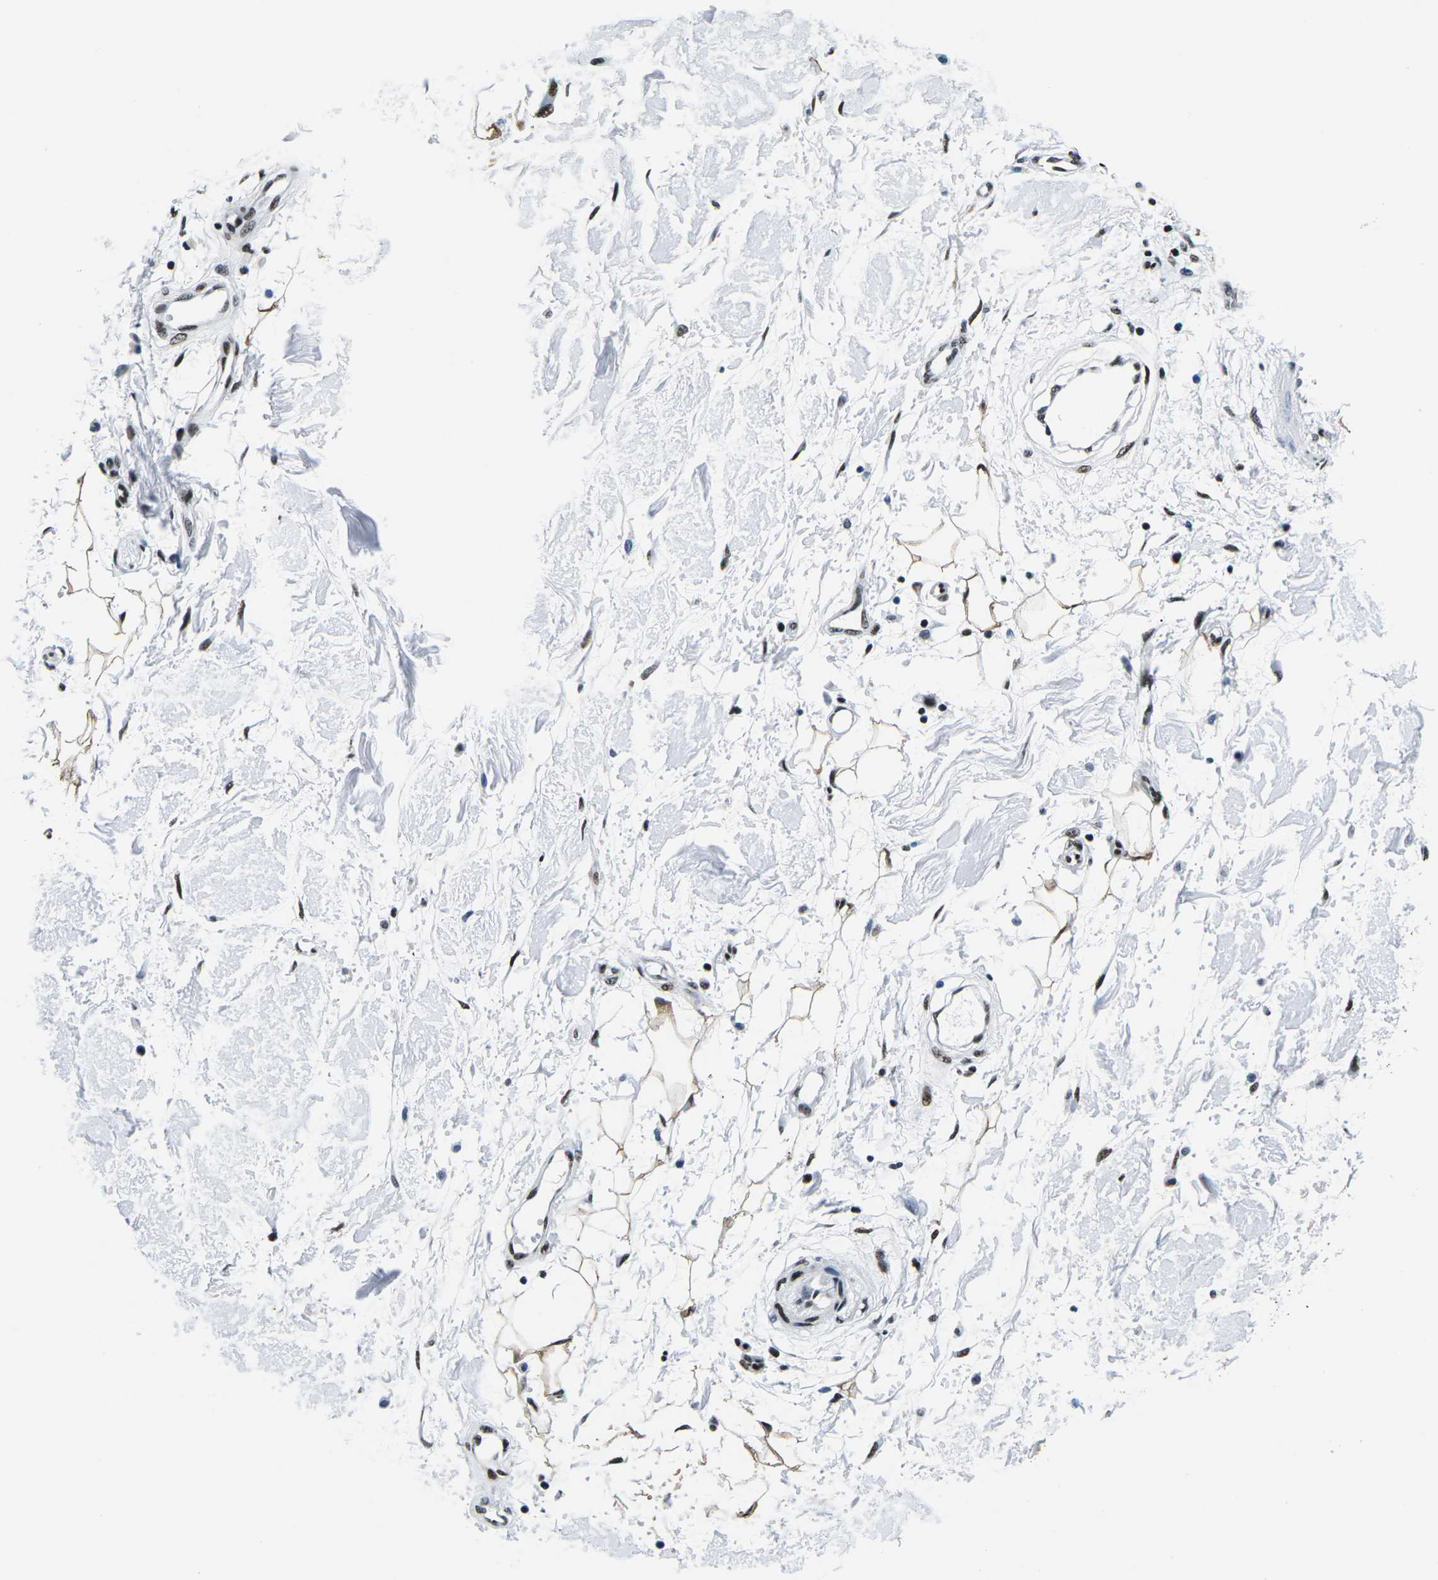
{"staining": {"intensity": "moderate", "quantity": ">75%", "location": "nuclear"}, "tissue": "adipose tissue", "cell_type": "Adipocytes", "image_type": "normal", "snomed": [{"axis": "morphology", "description": "Normal tissue, NOS"}, {"axis": "morphology", "description": "Squamous cell carcinoma, NOS"}, {"axis": "topography", "description": "Skin"}, {"axis": "topography", "description": "Peripheral nerve tissue"}], "caption": "A high-resolution image shows IHC staining of unremarkable adipose tissue, which shows moderate nuclear expression in about >75% of adipocytes. Nuclei are stained in blue.", "gene": "ATF1", "patient": {"sex": "male", "age": 83}}